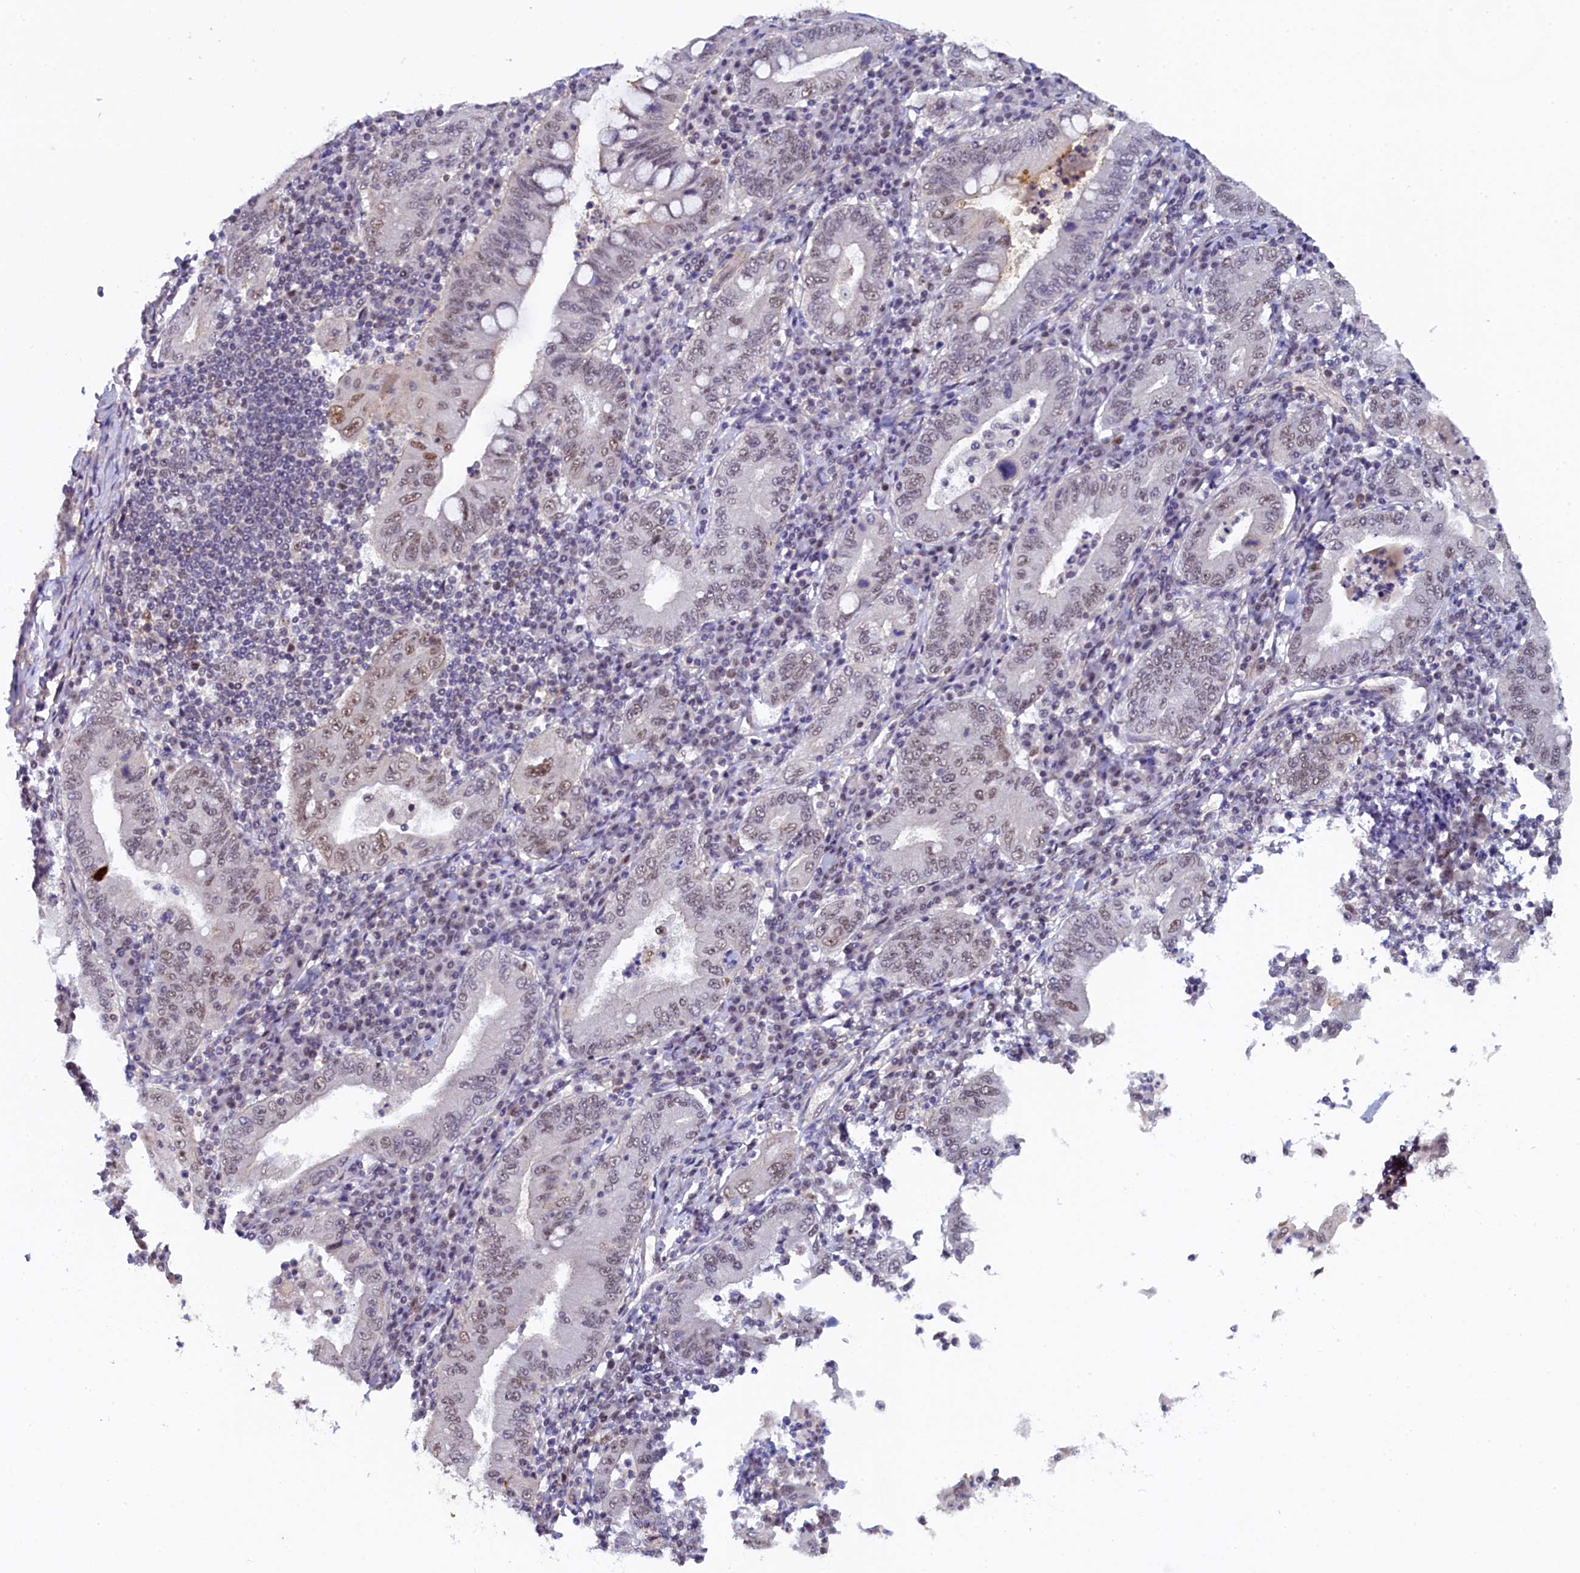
{"staining": {"intensity": "weak", "quantity": "25%-75%", "location": "nuclear"}, "tissue": "stomach cancer", "cell_type": "Tumor cells", "image_type": "cancer", "snomed": [{"axis": "morphology", "description": "Normal tissue, NOS"}, {"axis": "morphology", "description": "Adenocarcinoma, NOS"}, {"axis": "topography", "description": "Esophagus"}, {"axis": "topography", "description": "Stomach, upper"}, {"axis": "topography", "description": "Peripheral nerve tissue"}], "caption": "A micrograph showing weak nuclear positivity in approximately 25%-75% of tumor cells in stomach adenocarcinoma, as visualized by brown immunohistochemical staining.", "gene": "INTS14", "patient": {"sex": "male", "age": 62}}